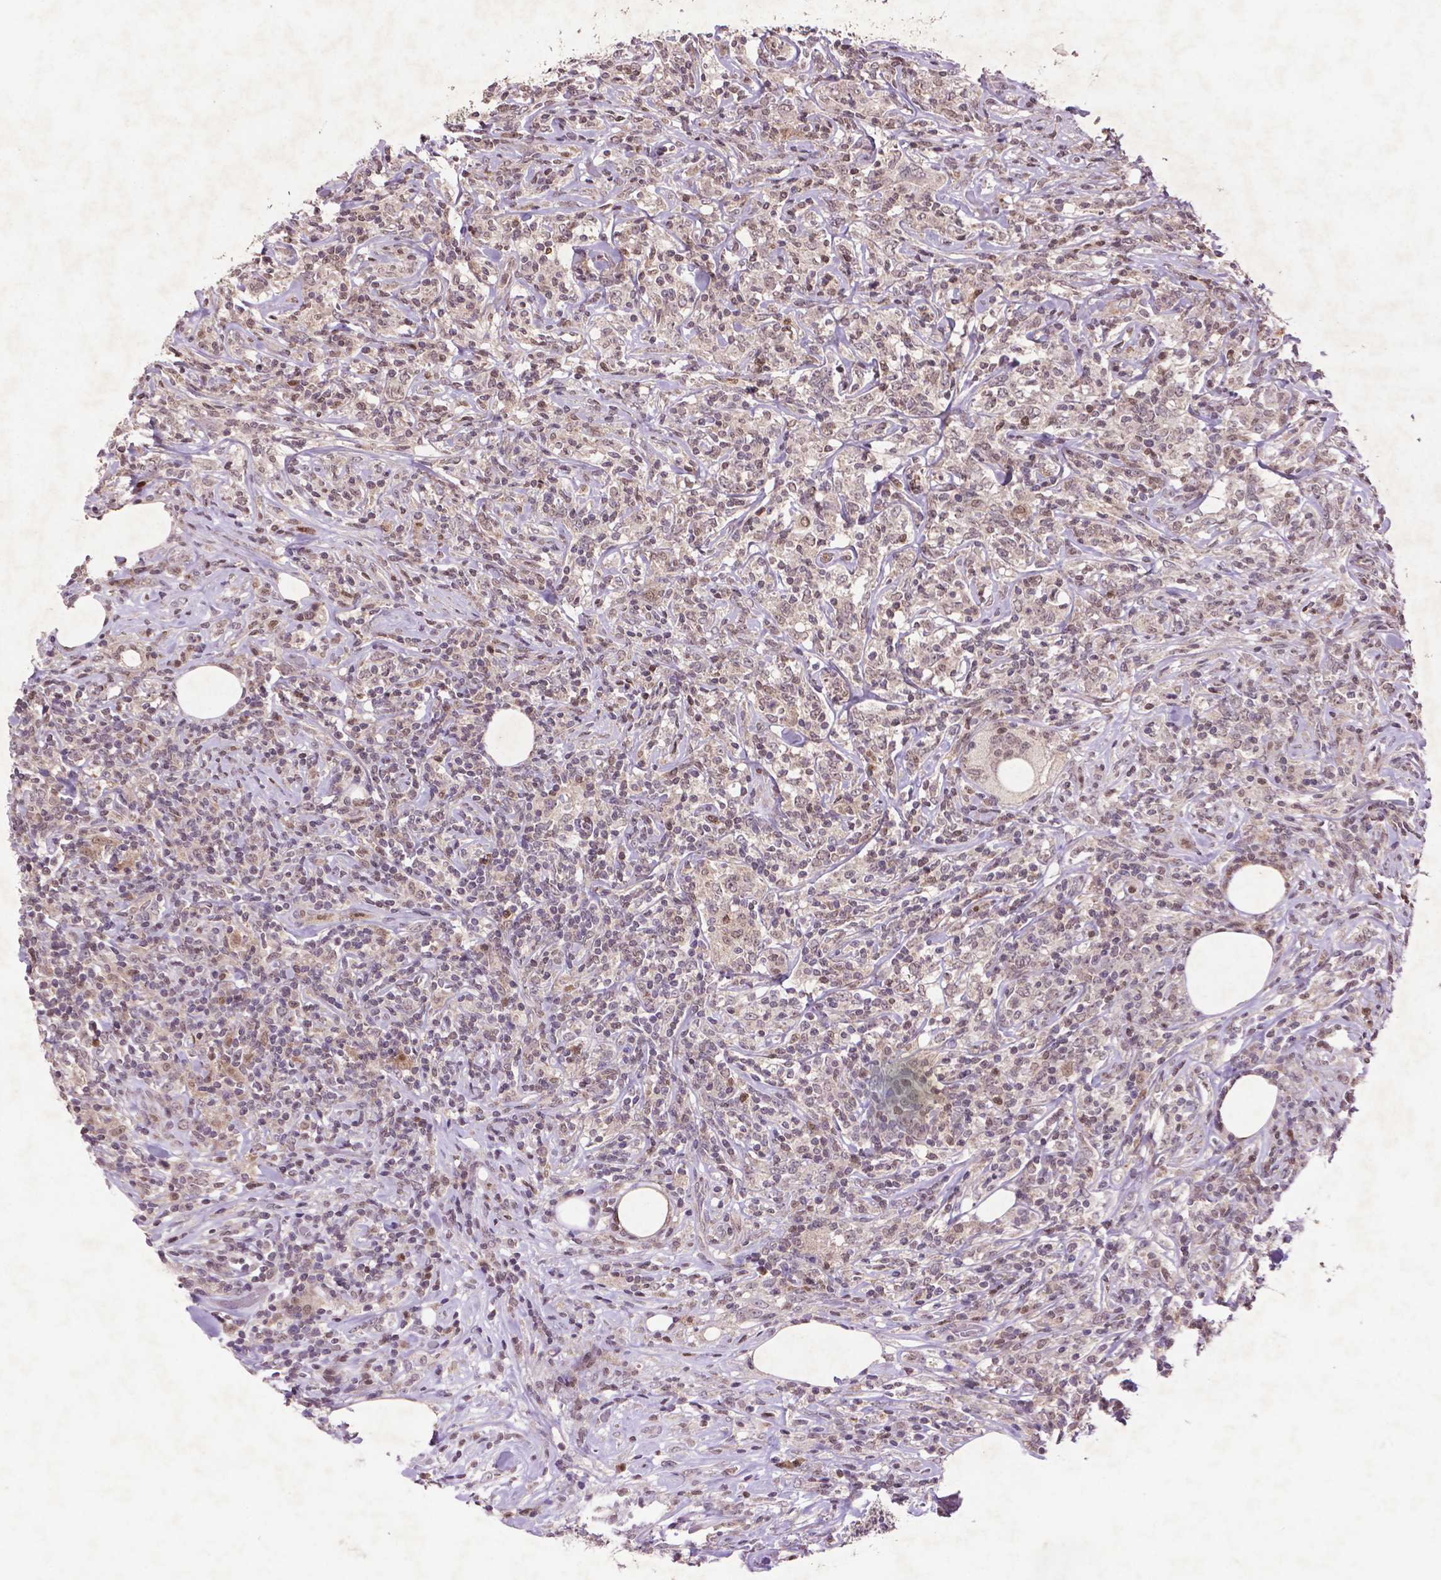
{"staining": {"intensity": "negative", "quantity": "none", "location": "none"}, "tissue": "lymphoma", "cell_type": "Tumor cells", "image_type": "cancer", "snomed": [{"axis": "morphology", "description": "Malignant lymphoma, non-Hodgkin's type, High grade"}, {"axis": "topography", "description": "Lymph node"}], "caption": "High magnification brightfield microscopy of lymphoma stained with DAB (brown) and counterstained with hematoxylin (blue): tumor cells show no significant positivity.", "gene": "GLRX", "patient": {"sex": "female", "age": 84}}